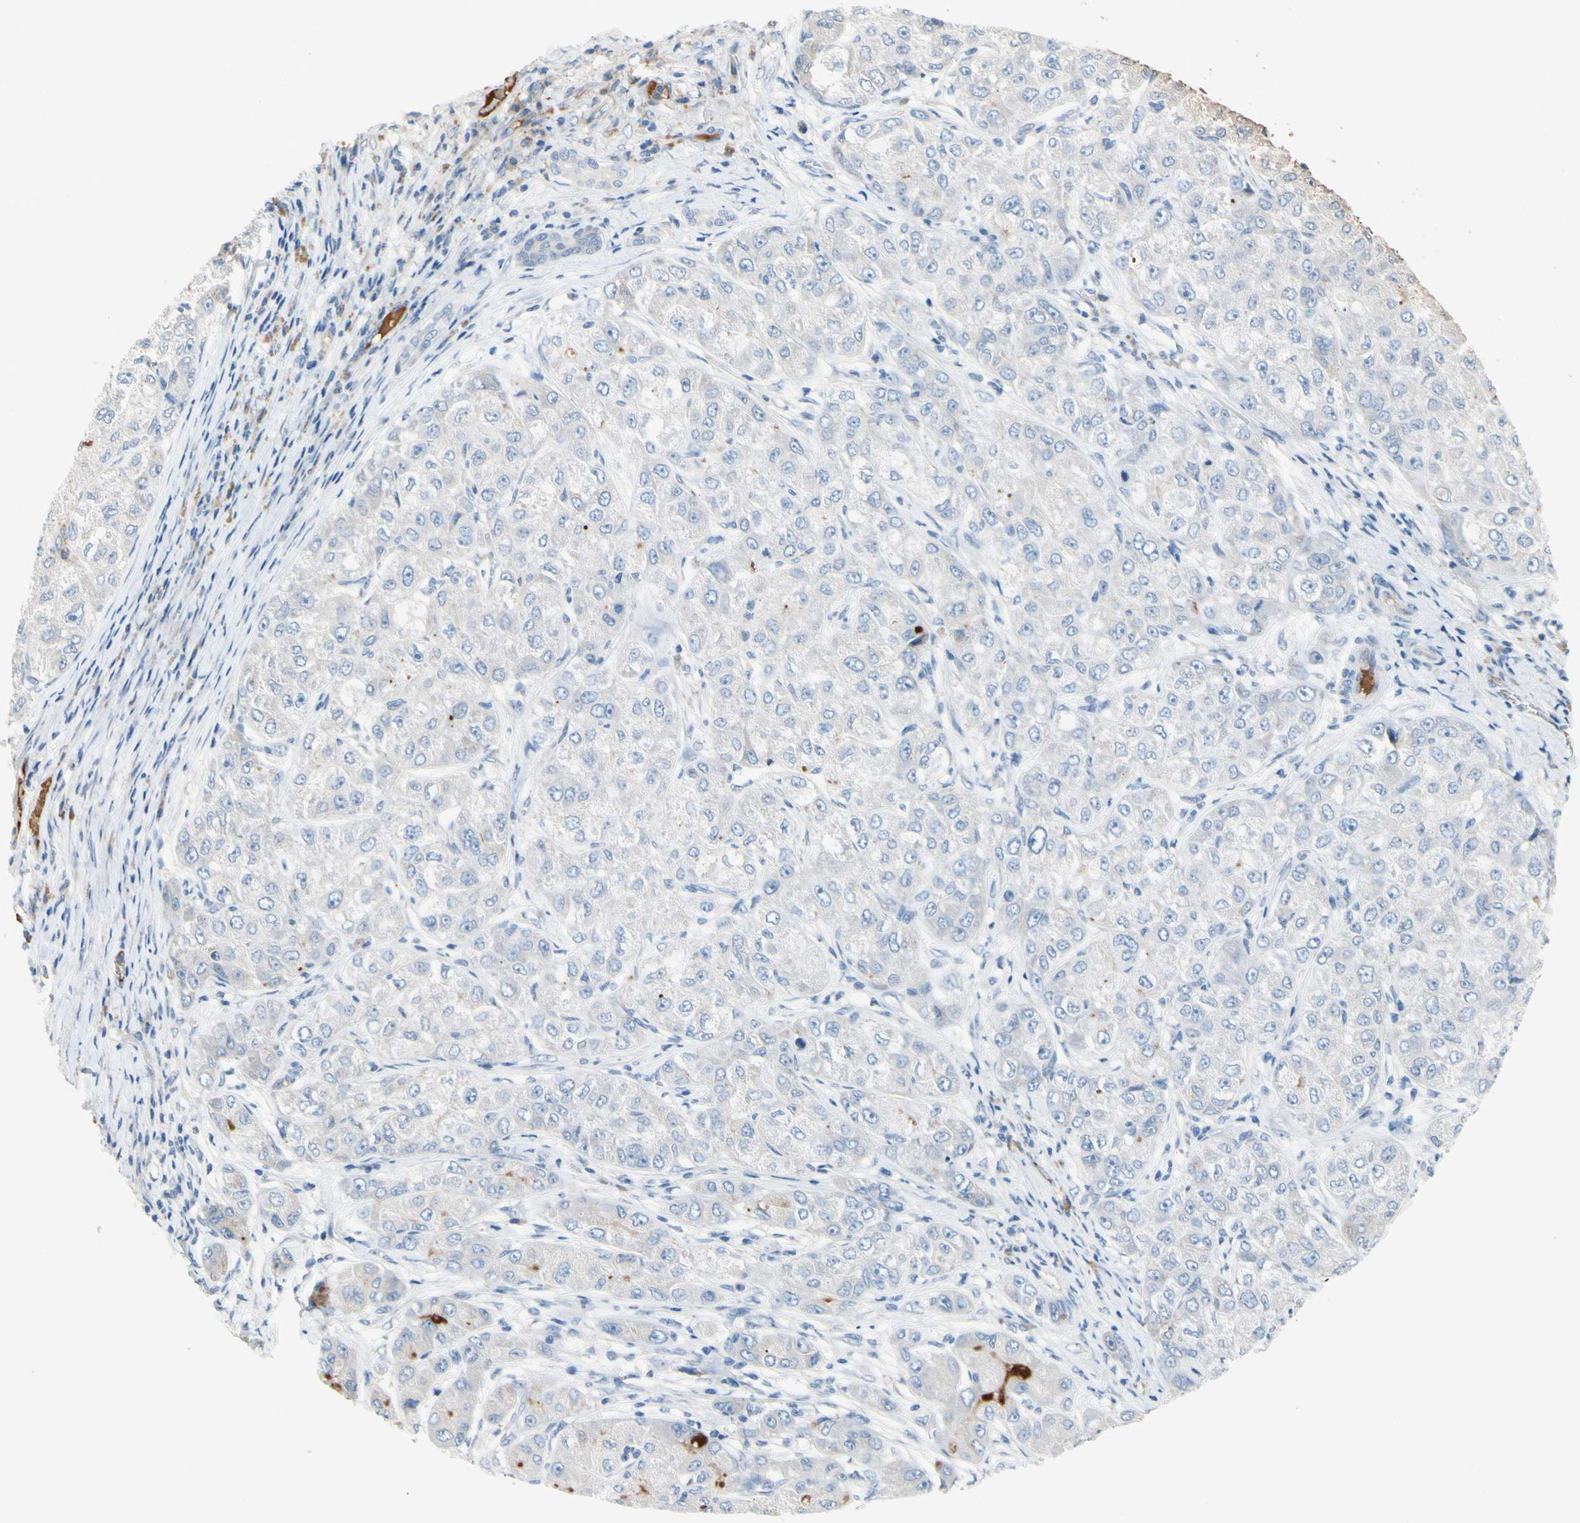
{"staining": {"intensity": "negative", "quantity": "none", "location": "none"}, "tissue": "liver cancer", "cell_type": "Tumor cells", "image_type": "cancer", "snomed": [{"axis": "morphology", "description": "Carcinoma, Hepatocellular, NOS"}, {"axis": "topography", "description": "Liver"}], "caption": "Photomicrograph shows no protein staining in tumor cells of liver cancer tissue.", "gene": "CNDP1", "patient": {"sex": "male", "age": 80}}